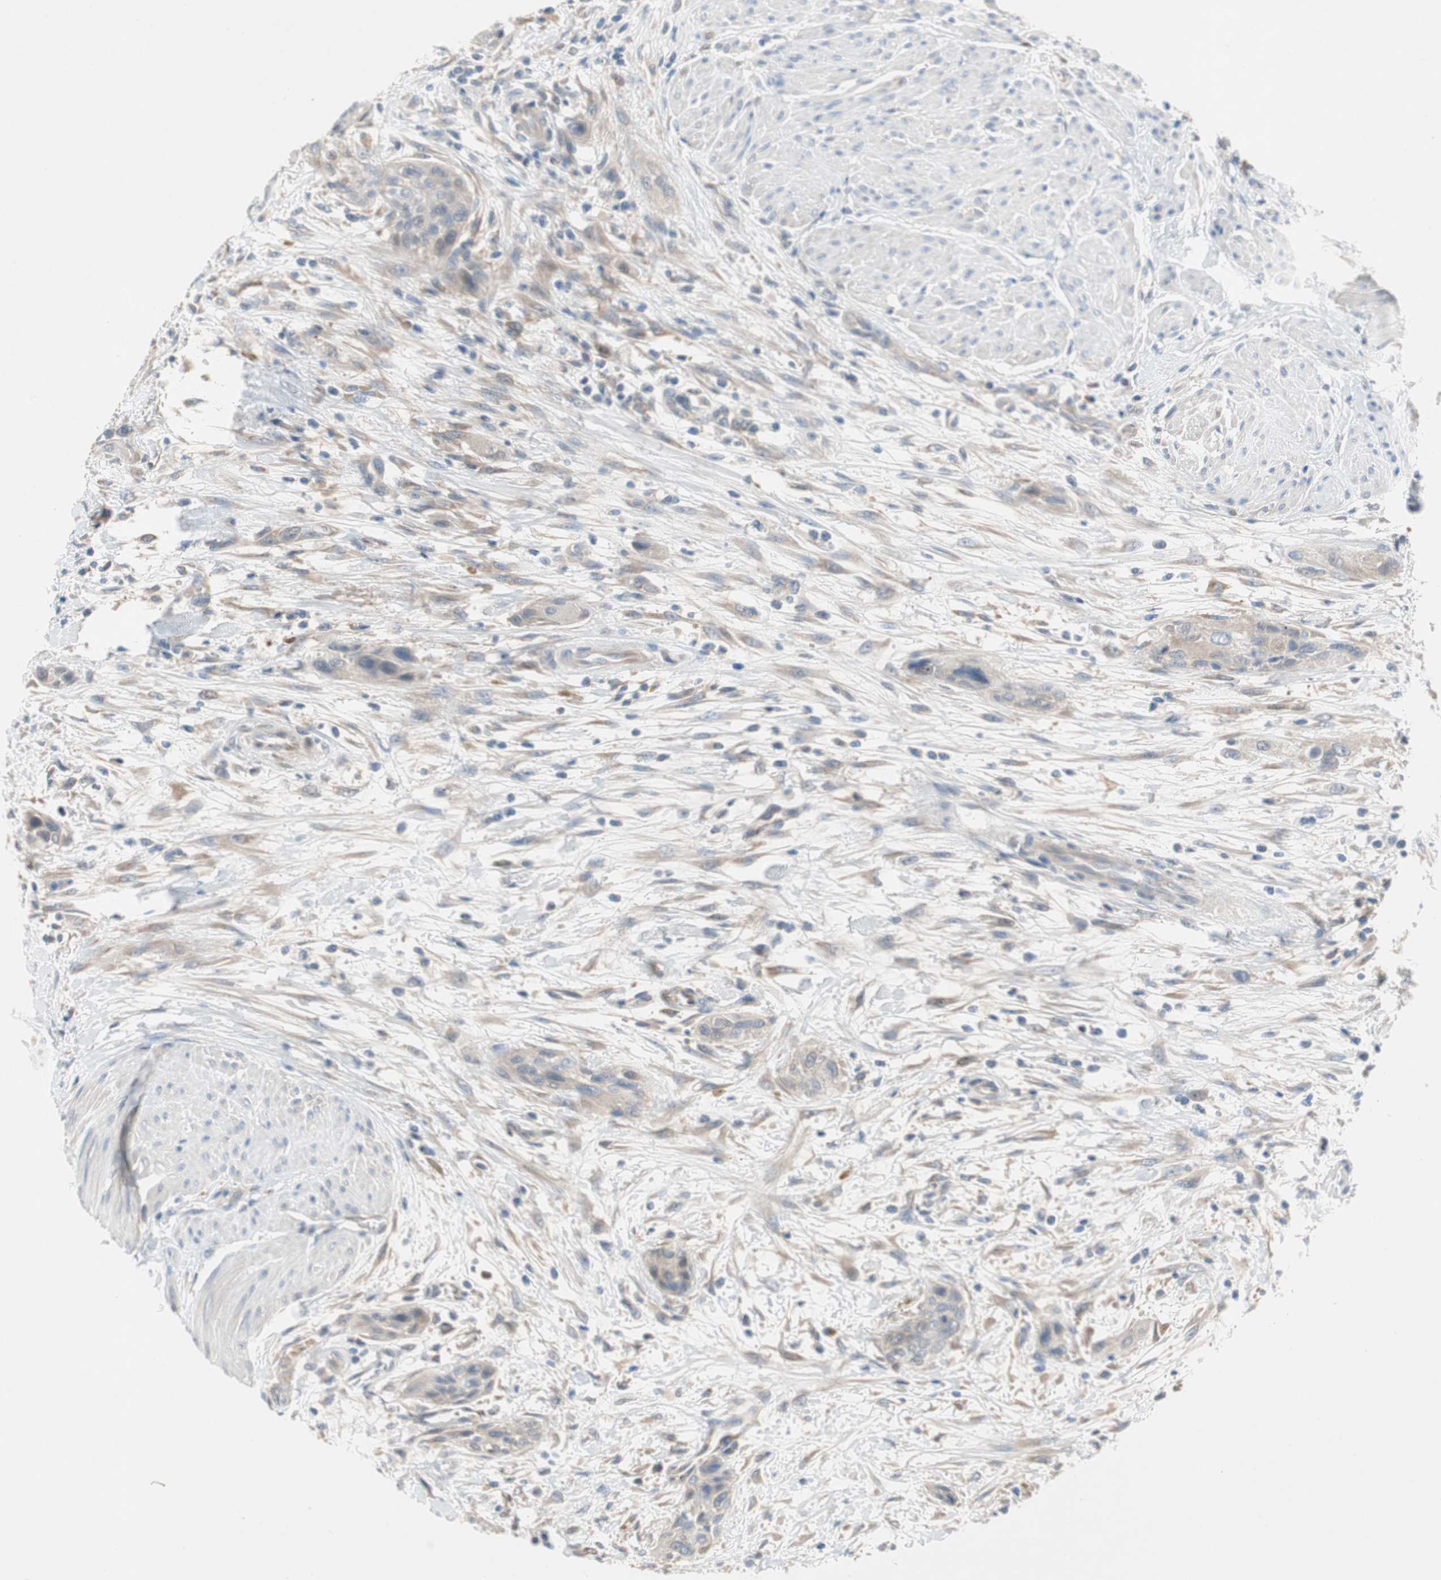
{"staining": {"intensity": "weak", "quantity": "<25%", "location": "cytoplasmic/membranous"}, "tissue": "urothelial cancer", "cell_type": "Tumor cells", "image_type": "cancer", "snomed": [{"axis": "morphology", "description": "Urothelial carcinoma, High grade"}, {"axis": "topography", "description": "Urinary bladder"}], "caption": "This photomicrograph is of urothelial cancer stained with immunohistochemistry (IHC) to label a protein in brown with the nuclei are counter-stained blue. There is no staining in tumor cells.", "gene": "RELB", "patient": {"sex": "male", "age": 35}}